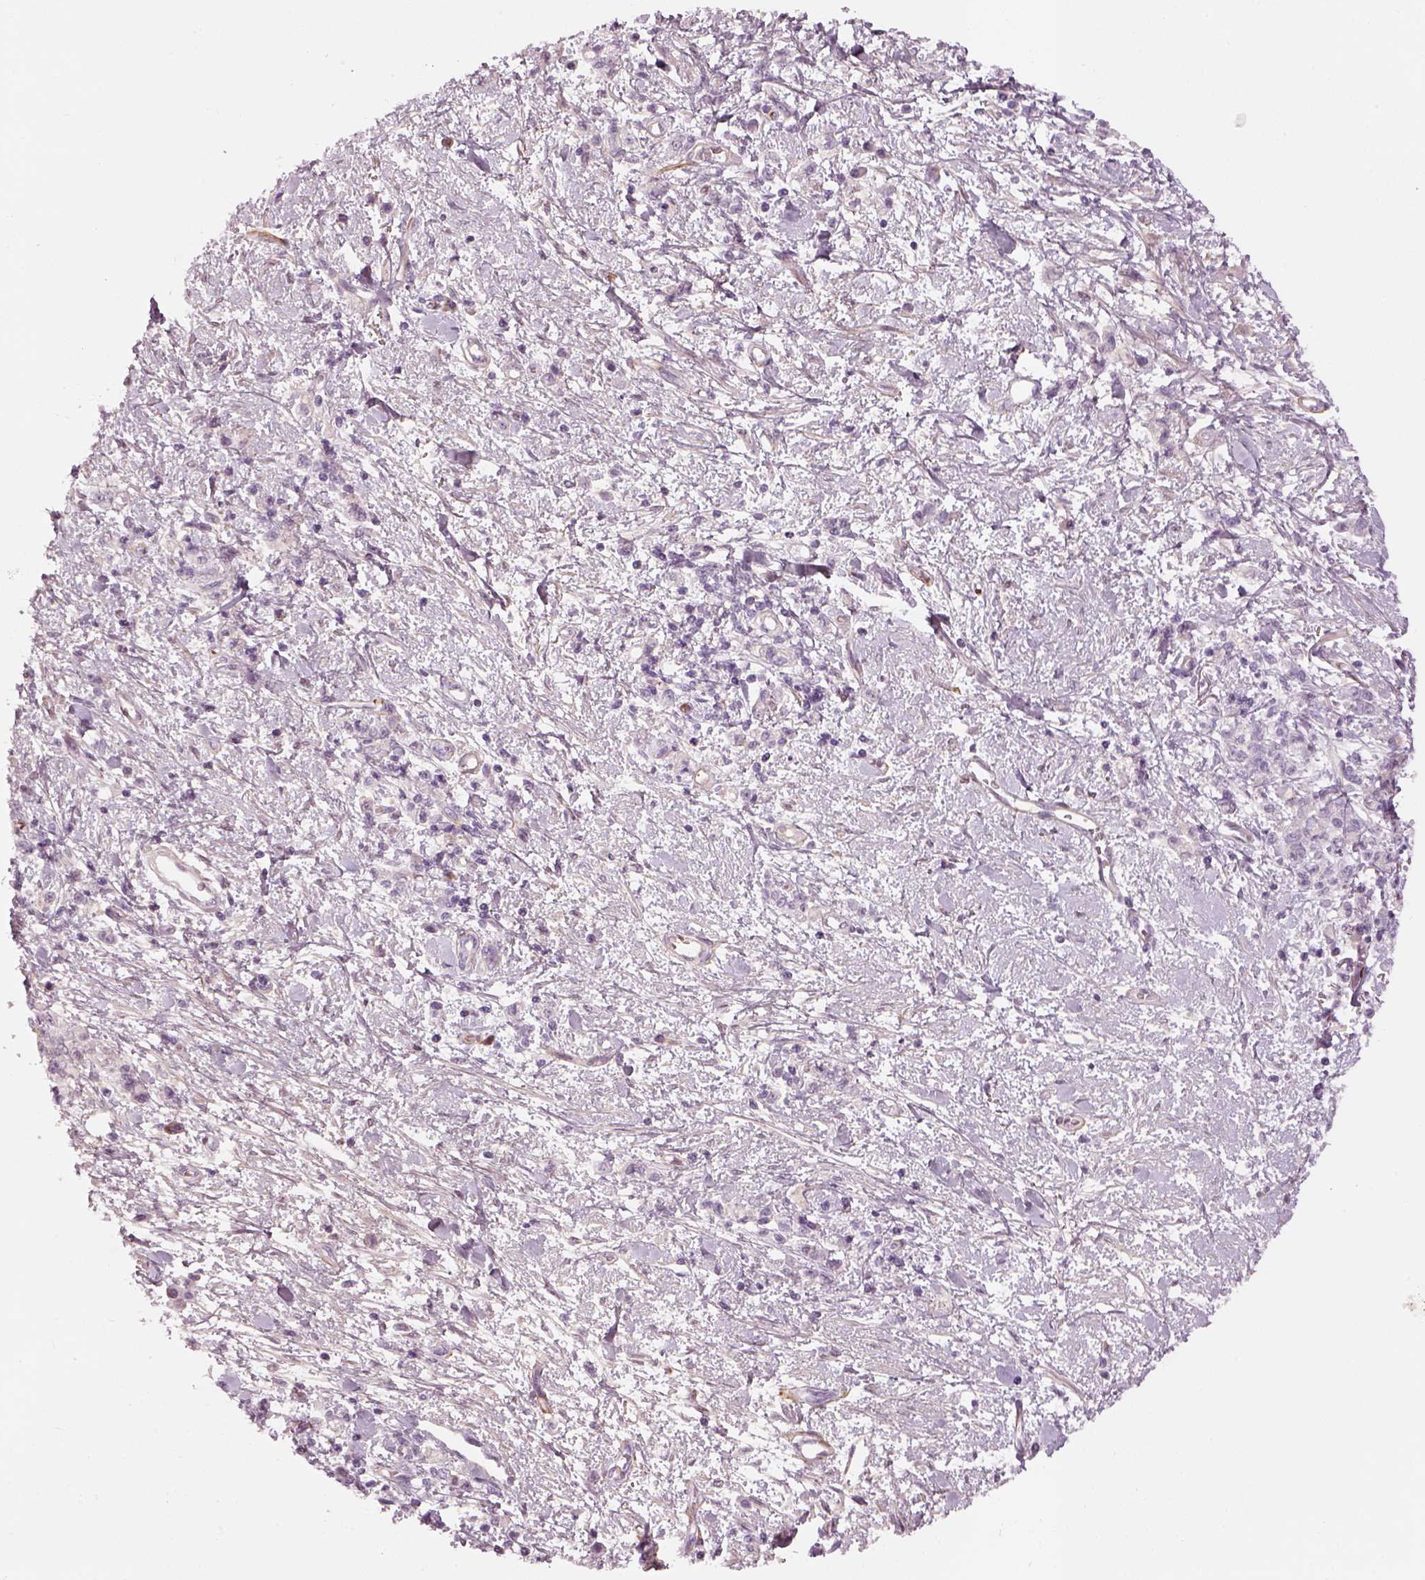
{"staining": {"intensity": "negative", "quantity": "none", "location": "none"}, "tissue": "stomach cancer", "cell_type": "Tumor cells", "image_type": "cancer", "snomed": [{"axis": "morphology", "description": "Adenocarcinoma, NOS"}, {"axis": "topography", "description": "Stomach"}], "caption": "Stomach cancer was stained to show a protein in brown. There is no significant positivity in tumor cells.", "gene": "PABPC1L2B", "patient": {"sex": "male", "age": 77}}